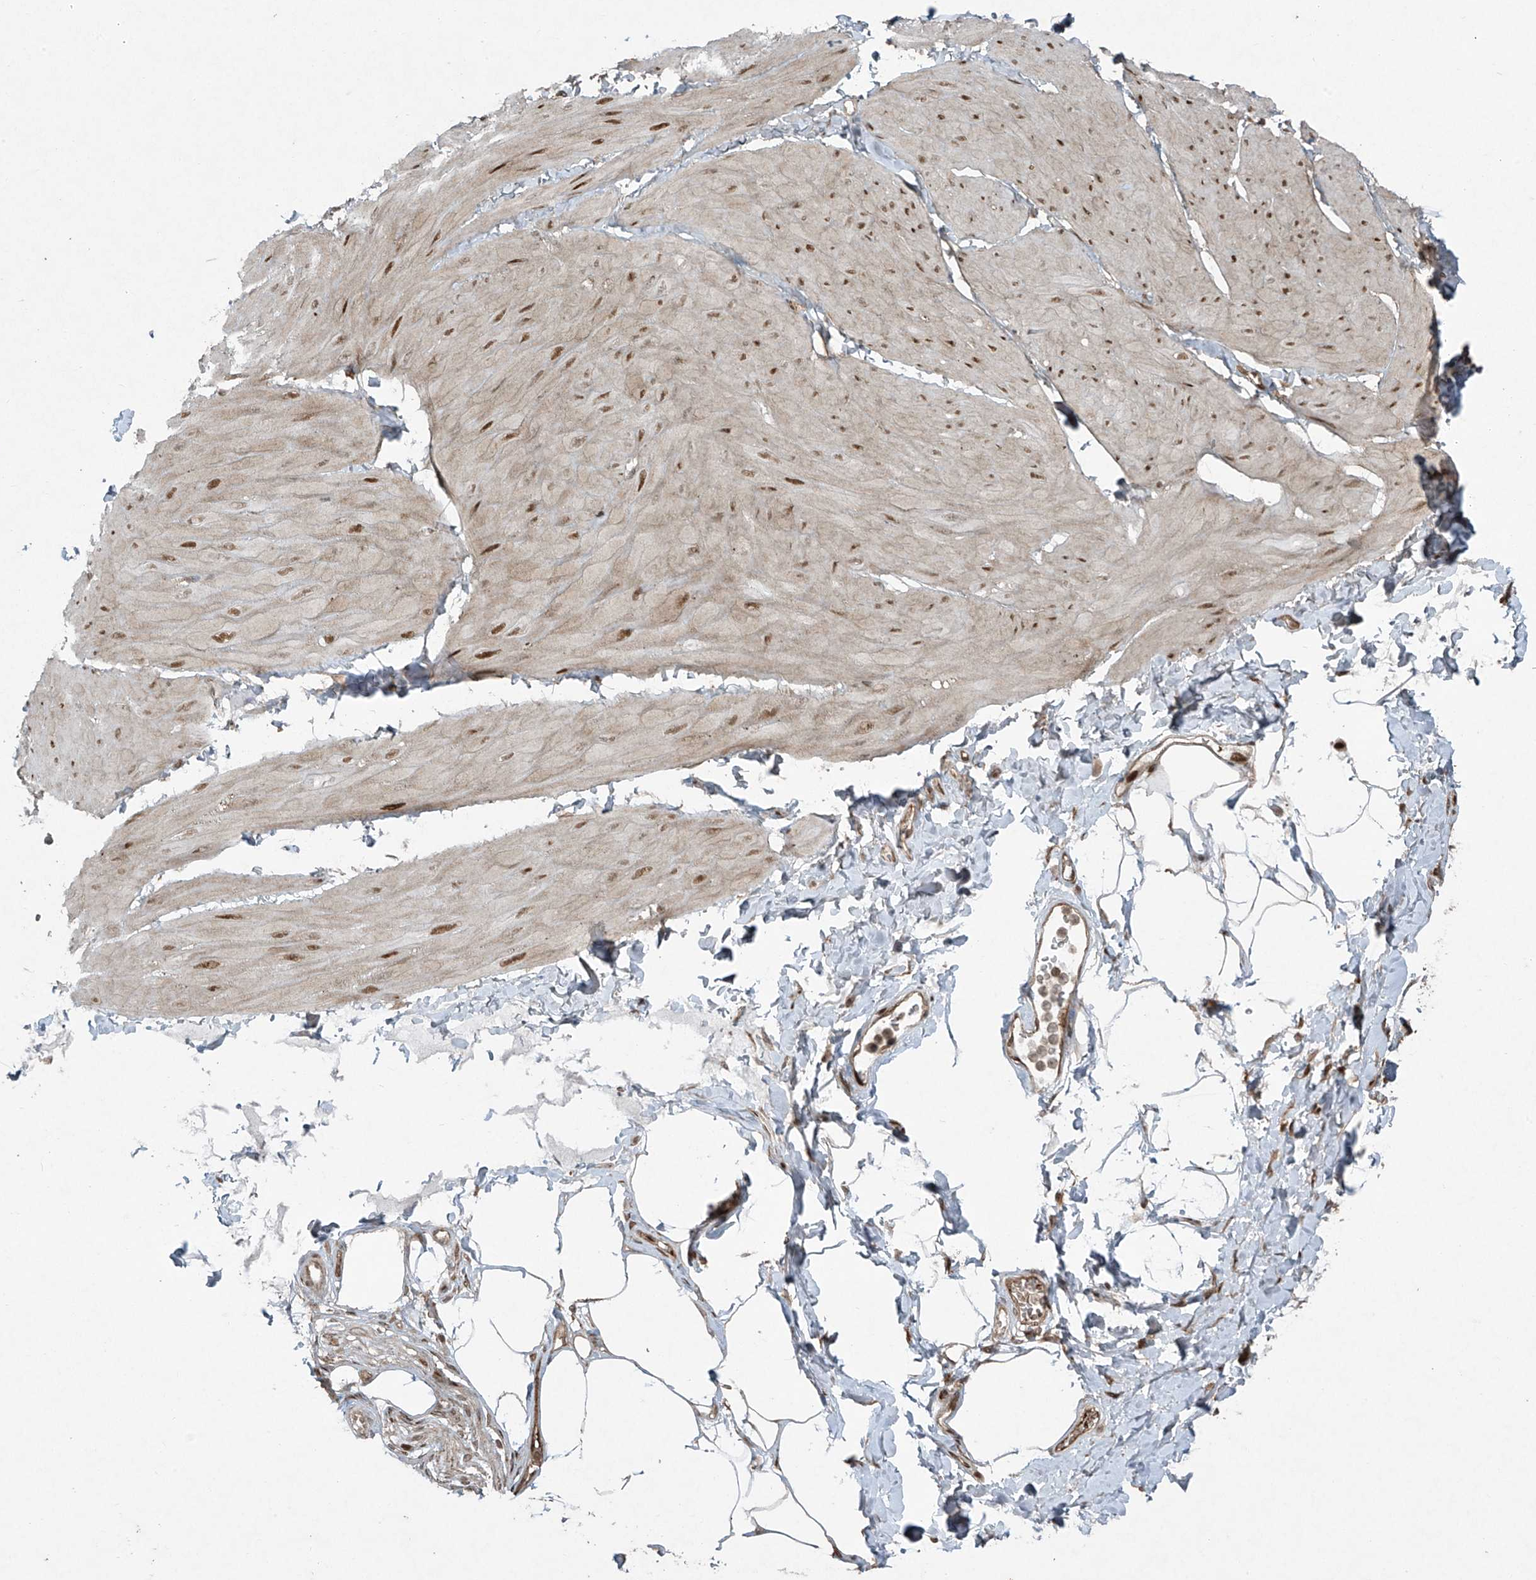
{"staining": {"intensity": "moderate", "quantity": "25%-75%", "location": "nuclear"}, "tissue": "smooth muscle", "cell_type": "Smooth muscle cells", "image_type": "normal", "snomed": [{"axis": "morphology", "description": "Urothelial carcinoma, High grade"}, {"axis": "topography", "description": "Urinary bladder"}], "caption": "Protein expression analysis of normal smooth muscle reveals moderate nuclear expression in about 25%-75% of smooth muscle cells. (DAB IHC with brightfield microscopy, high magnification).", "gene": "TTC22", "patient": {"sex": "male", "age": 46}}